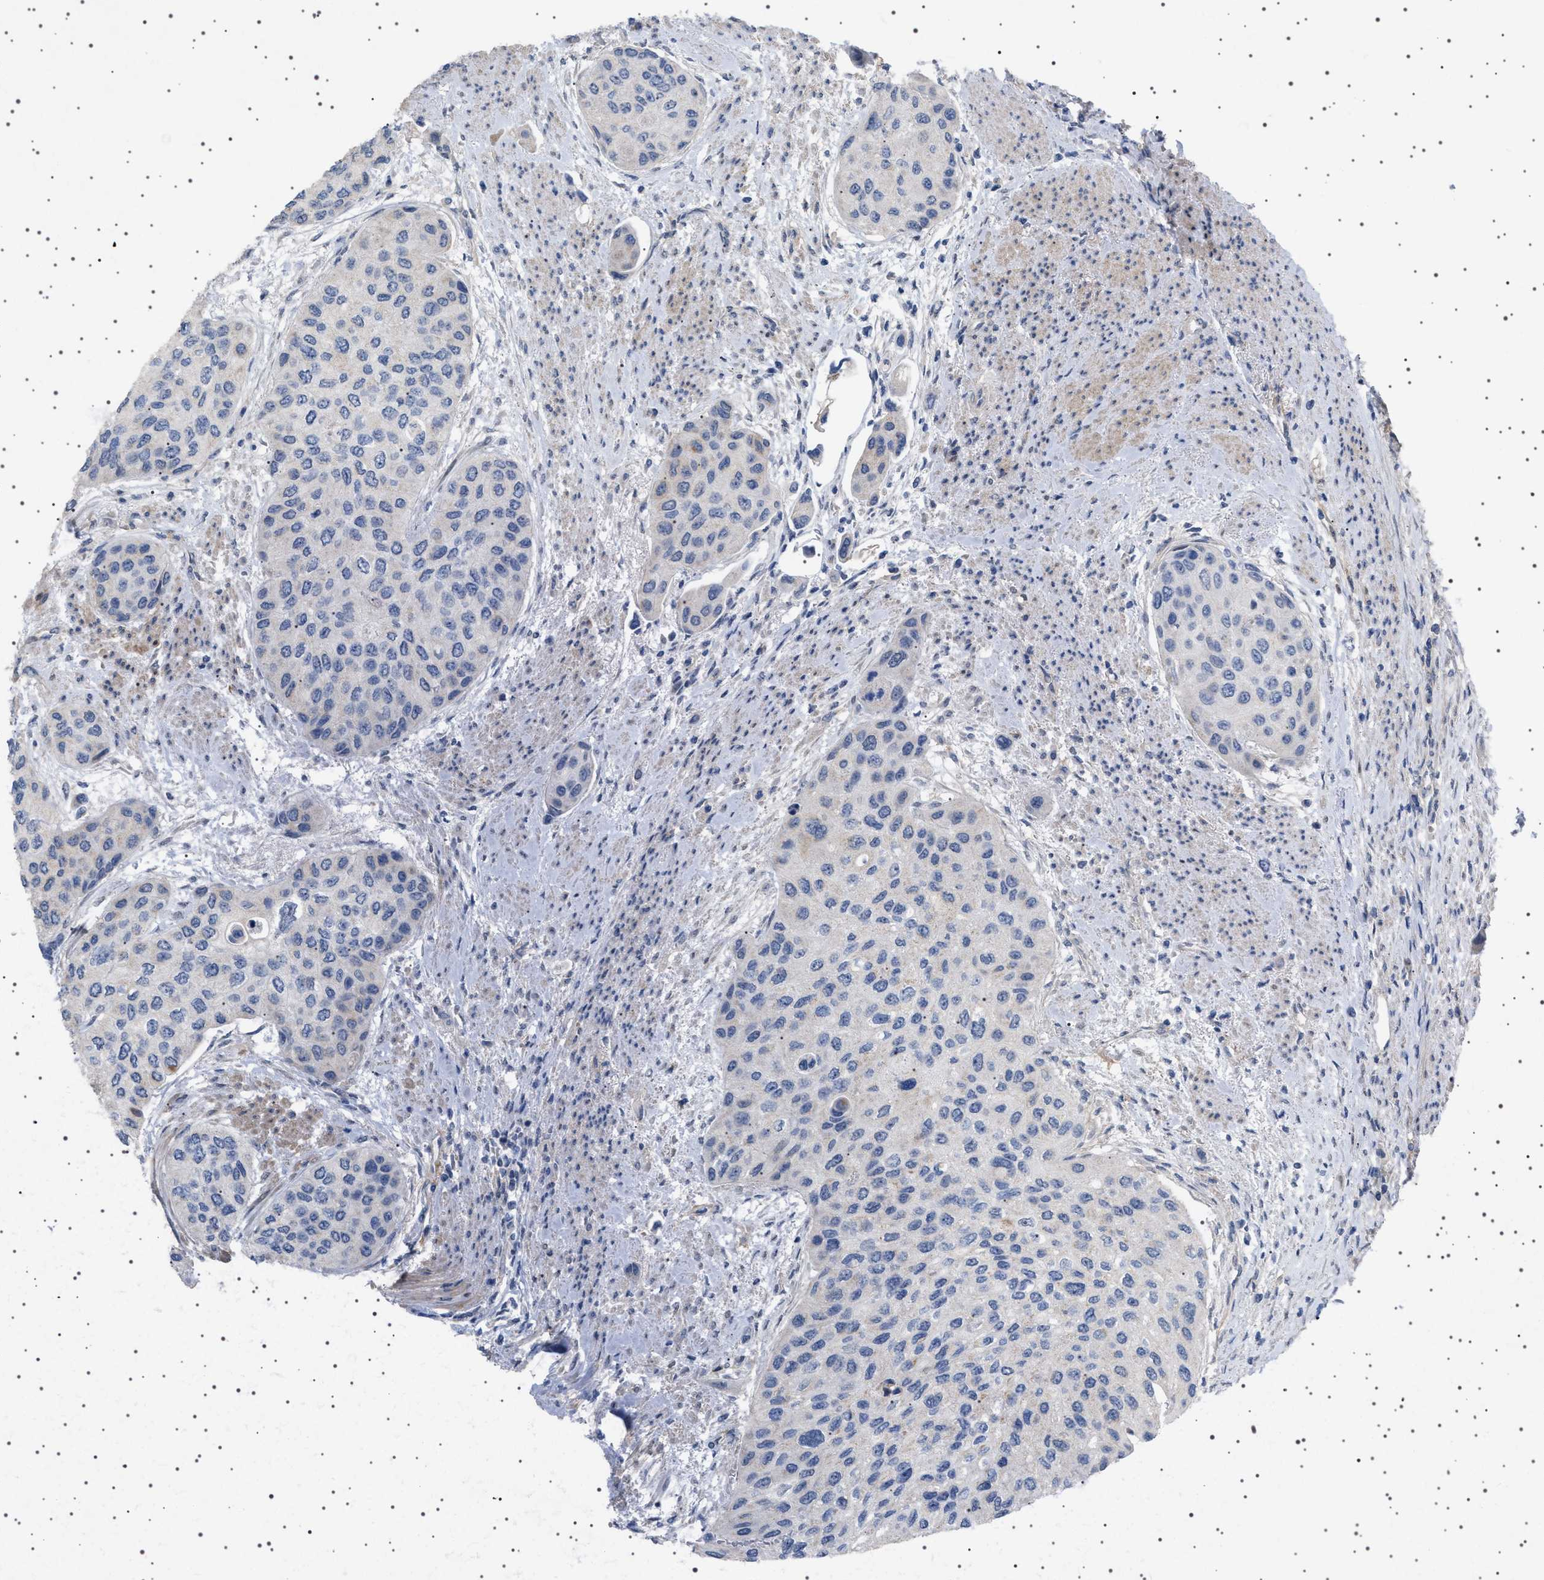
{"staining": {"intensity": "weak", "quantity": "<25%", "location": "cytoplasmic/membranous"}, "tissue": "urothelial cancer", "cell_type": "Tumor cells", "image_type": "cancer", "snomed": [{"axis": "morphology", "description": "Urothelial carcinoma, High grade"}, {"axis": "topography", "description": "Urinary bladder"}], "caption": "A high-resolution image shows IHC staining of urothelial cancer, which reveals no significant expression in tumor cells.", "gene": "HTR1A", "patient": {"sex": "female", "age": 56}}